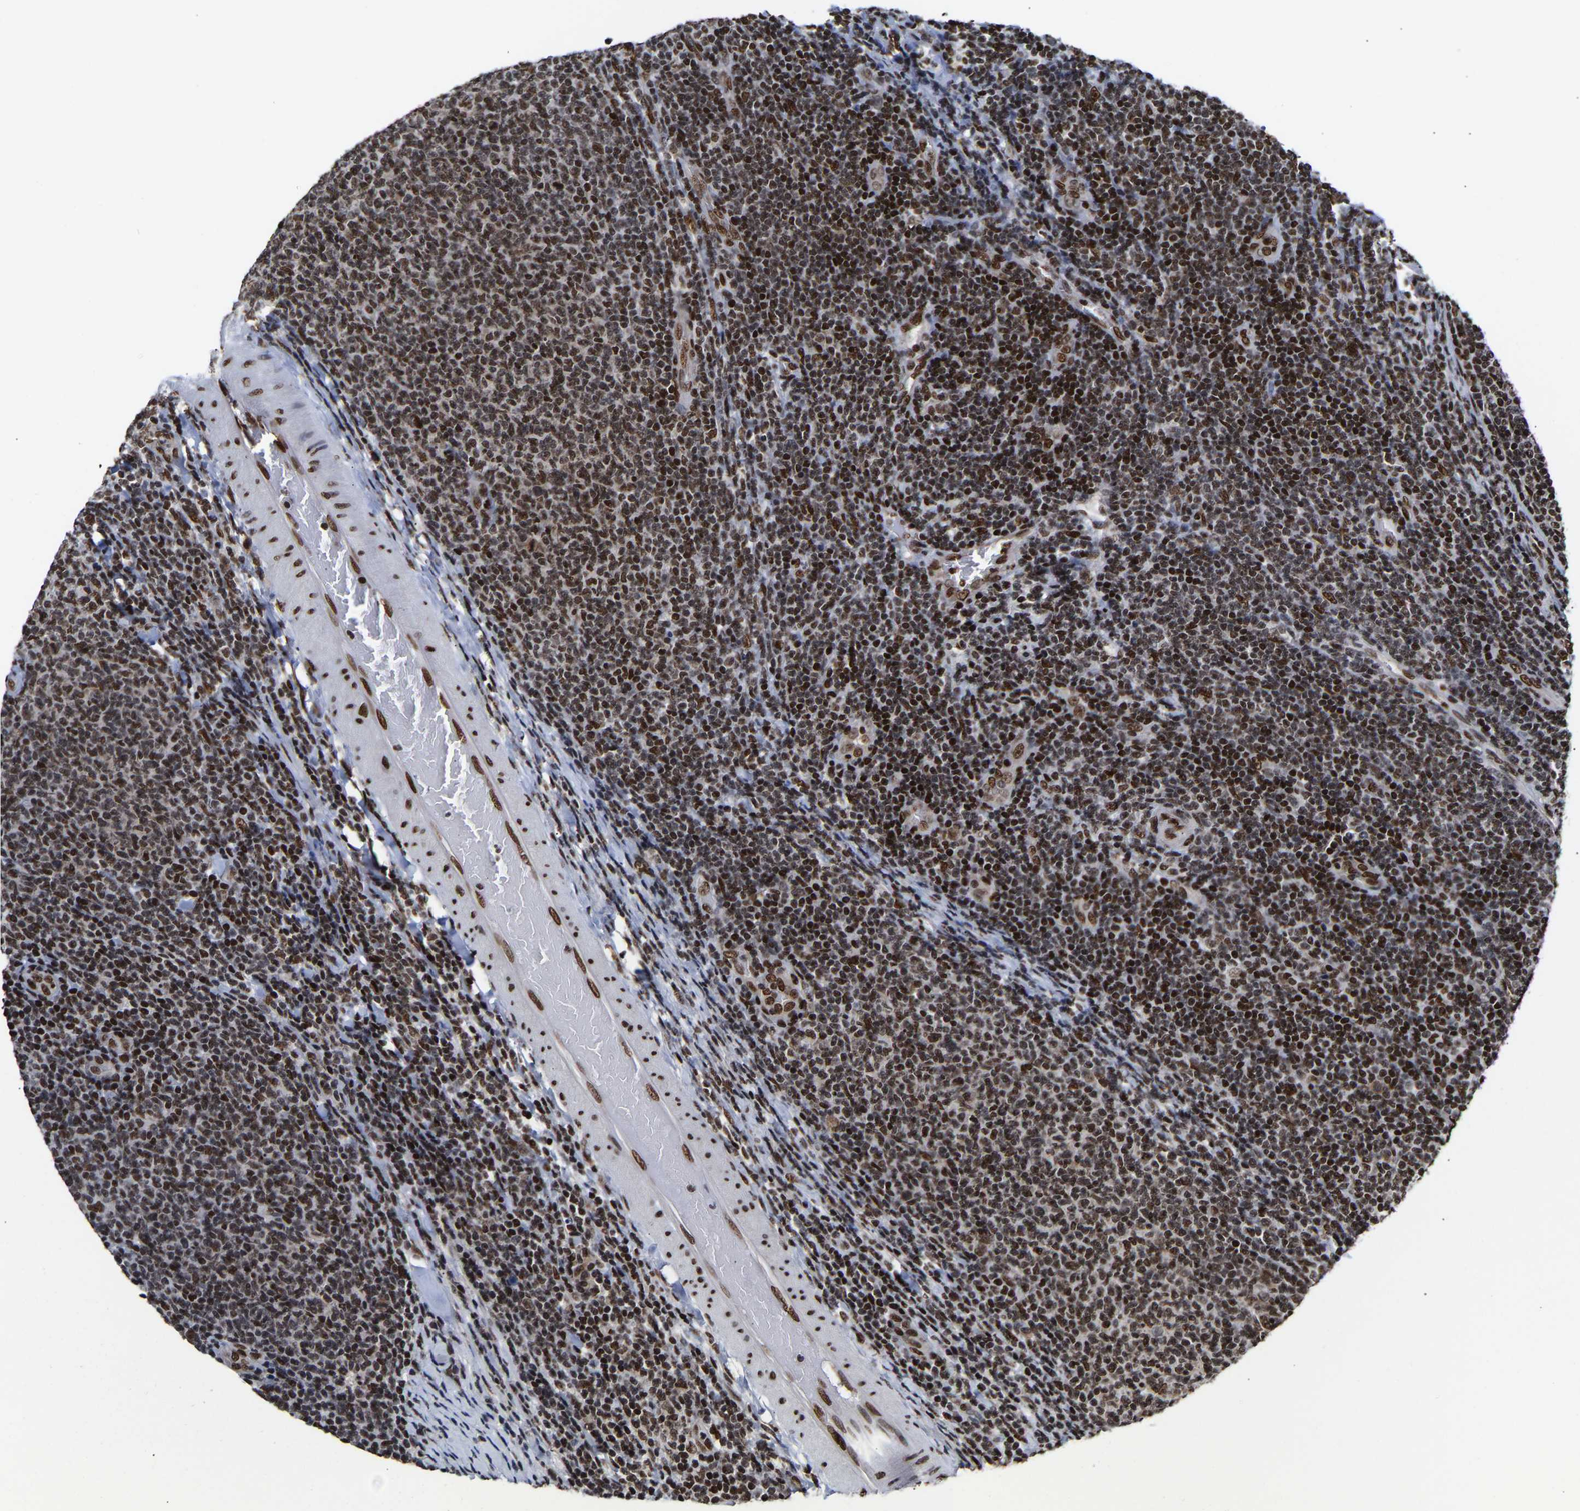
{"staining": {"intensity": "strong", "quantity": ">75%", "location": "nuclear"}, "tissue": "lymphoma", "cell_type": "Tumor cells", "image_type": "cancer", "snomed": [{"axis": "morphology", "description": "Malignant lymphoma, non-Hodgkin's type, Low grade"}, {"axis": "topography", "description": "Lymph node"}], "caption": "Low-grade malignant lymphoma, non-Hodgkin's type tissue exhibits strong nuclear staining in approximately >75% of tumor cells, visualized by immunohistochemistry.", "gene": "PSIP1", "patient": {"sex": "male", "age": 66}}